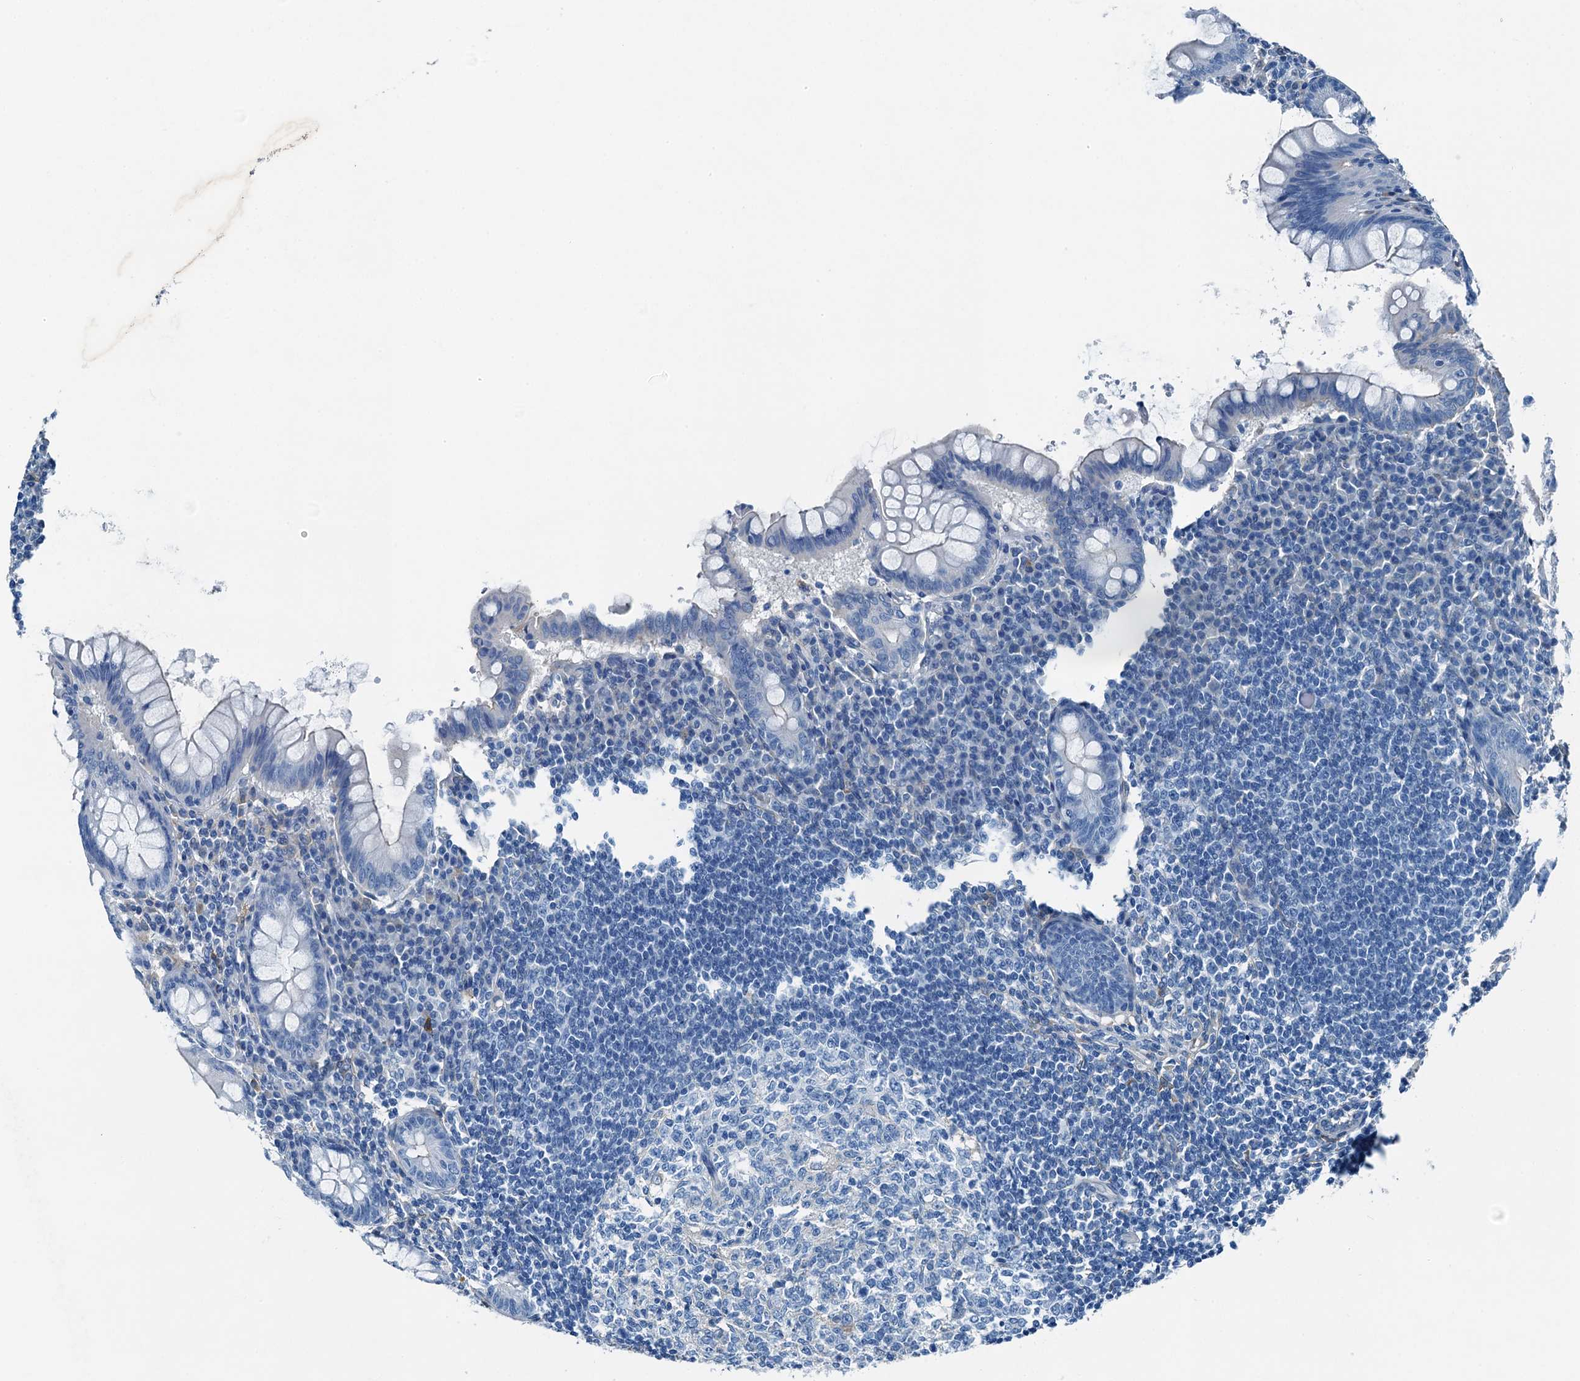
{"staining": {"intensity": "negative", "quantity": "none", "location": "none"}, "tissue": "appendix", "cell_type": "Glandular cells", "image_type": "normal", "snomed": [{"axis": "morphology", "description": "Normal tissue, NOS"}, {"axis": "topography", "description": "Appendix"}], "caption": "This is an IHC image of benign appendix. There is no expression in glandular cells.", "gene": "RAB3IL1", "patient": {"sex": "female", "age": 33}}